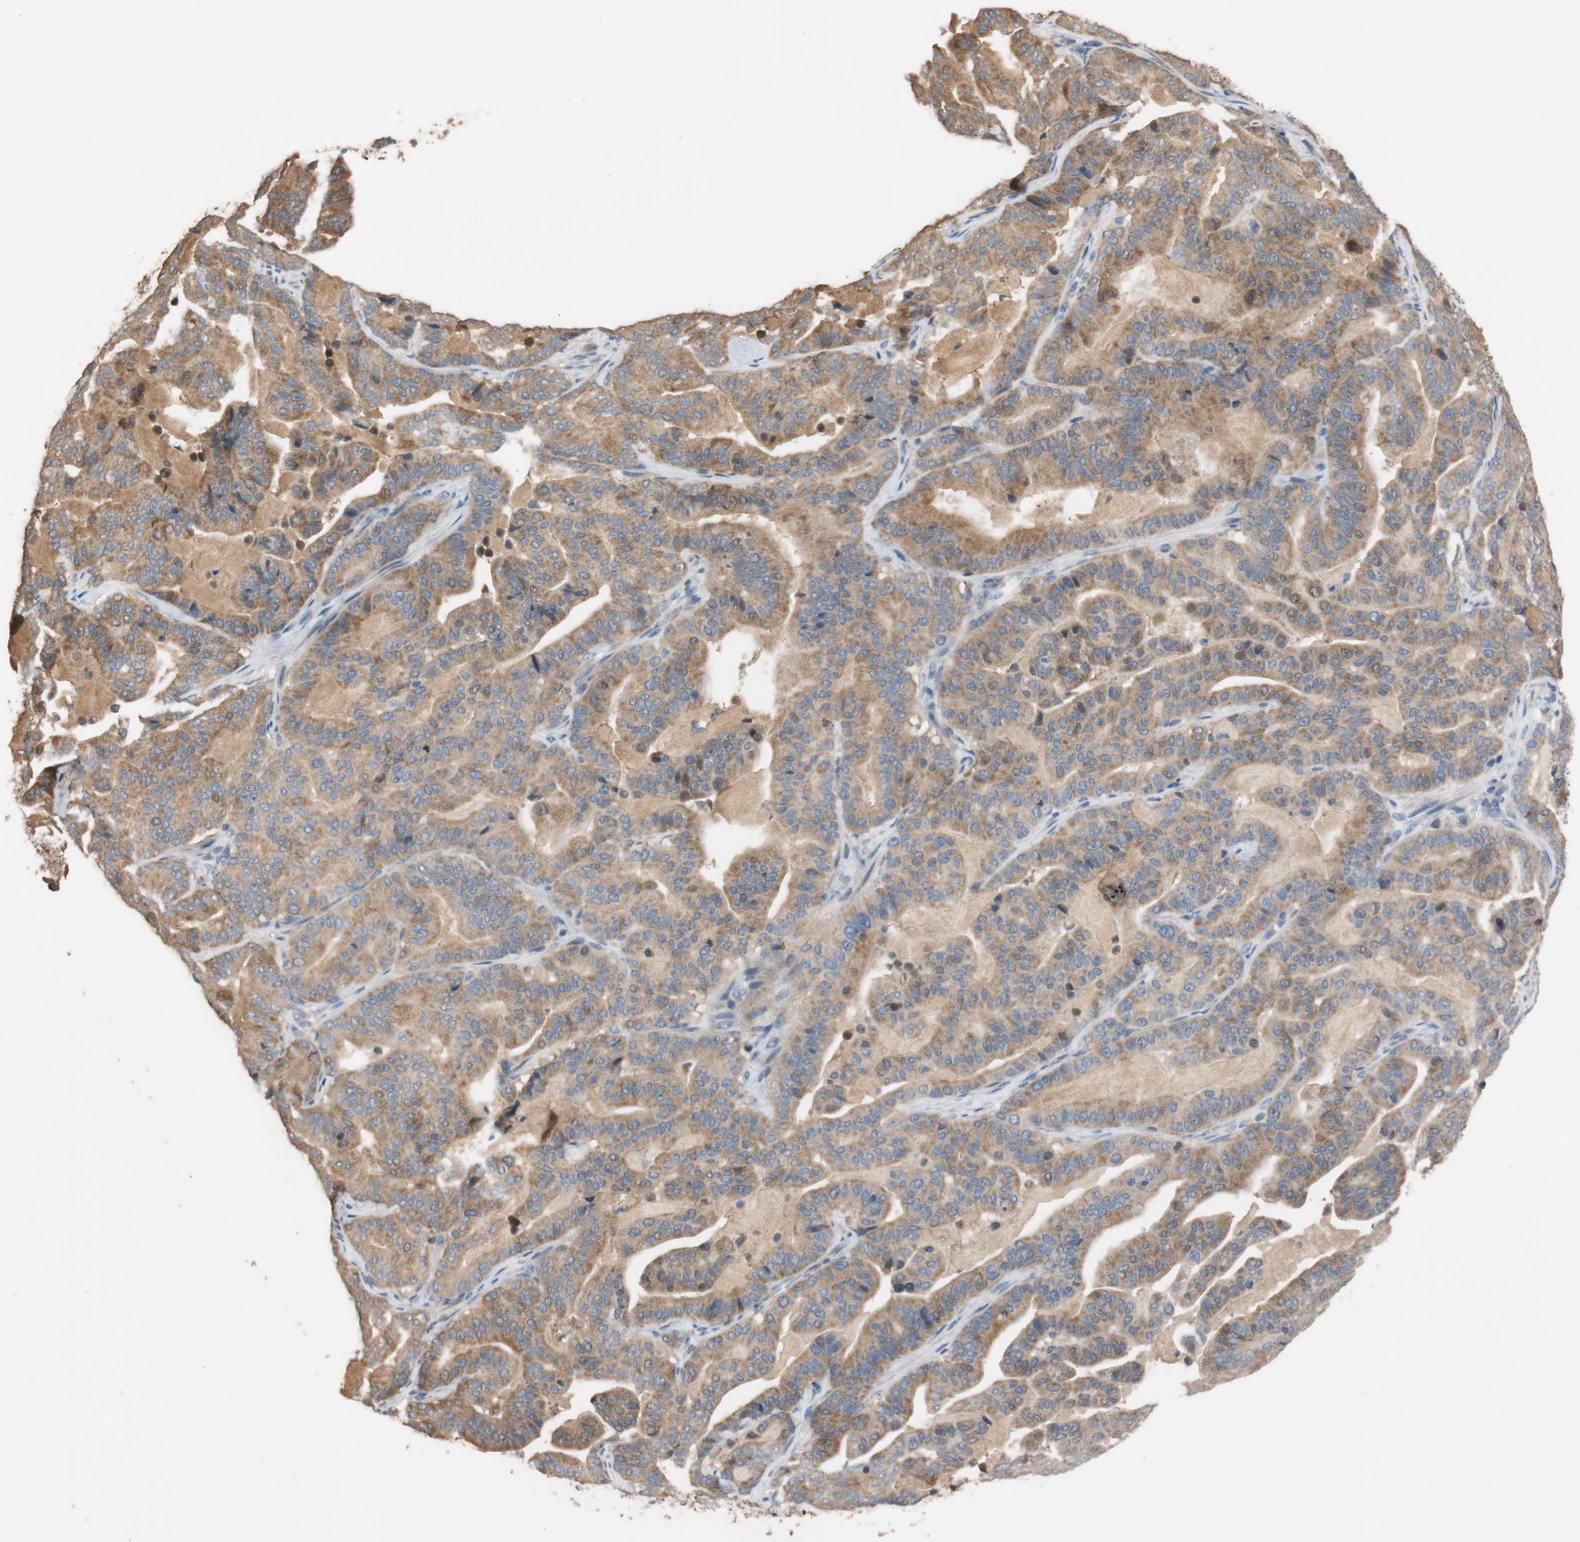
{"staining": {"intensity": "moderate", "quantity": ">75%", "location": "cytoplasmic/membranous"}, "tissue": "pancreatic cancer", "cell_type": "Tumor cells", "image_type": "cancer", "snomed": [{"axis": "morphology", "description": "Adenocarcinoma, NOS"}, {"axis": "topography", "description": "Pancreas"}], "caption": "Tumor cells exhibit moderate cytoplasmic/membranous positivity in approximately >75% of cells in pancreatic adenocarcinoma.", "gene": "ALDH1A2", "patient": {"sex": "male", "age": 63}}